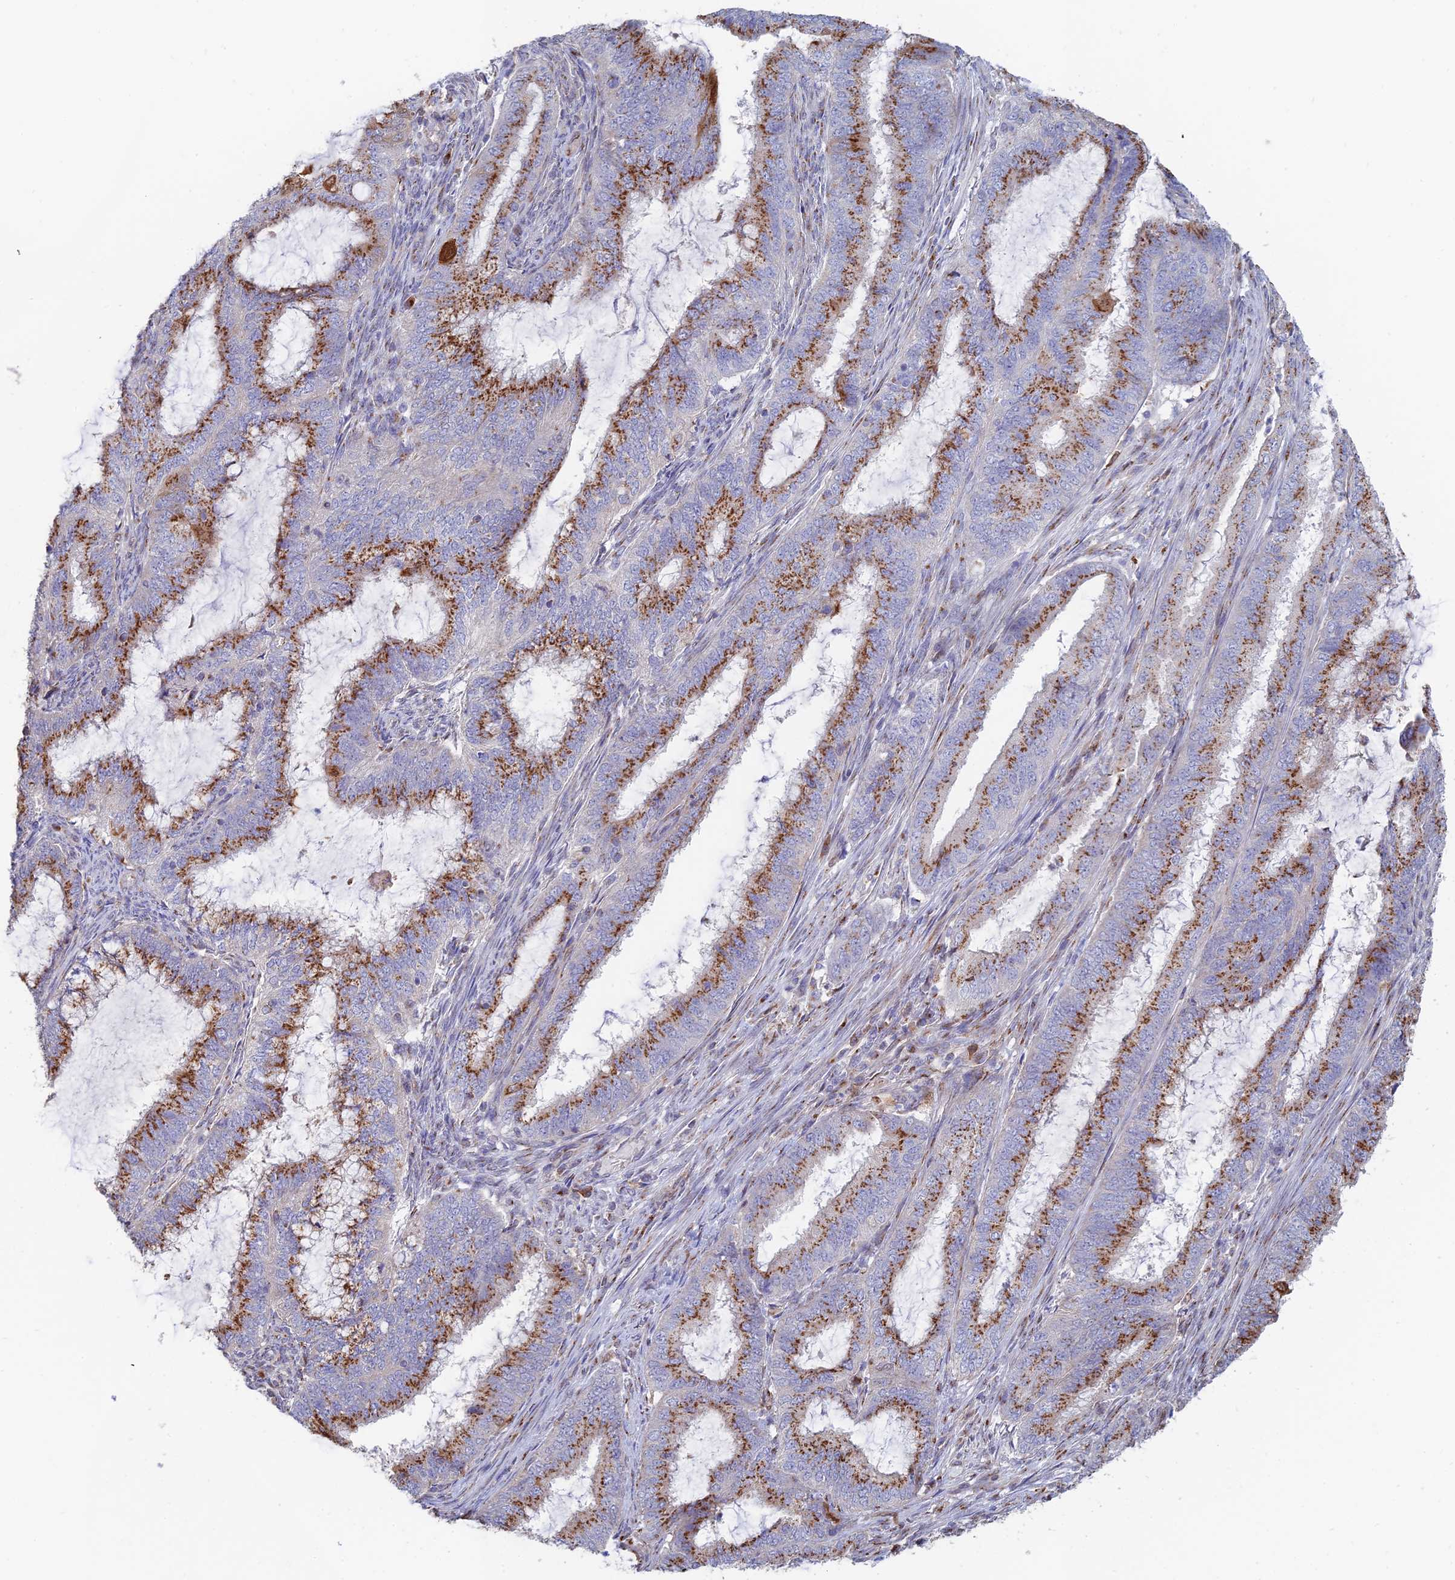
{"staining": {"intensity": "strong", "quantity": "25%-75%", "location": "cytoplasmic/membranous"}, "tissue": "endometrial cancer", "cell_type": "Tumor cells", "image_type": "cancer", "snomed": [{"axis": "morphology", "description": "Adenocarcinoma, NOS"}, {"axis": "topography", "description": "Endometrium"}], "caption": "Endometrial adenocarcinoma stained with IHC displays strong cytoplasmic/membranous expression in approximately 25%-75% of tumor cells.", "gene": "HS2ST1", "patient": {"sex": "female", "age": 51}}